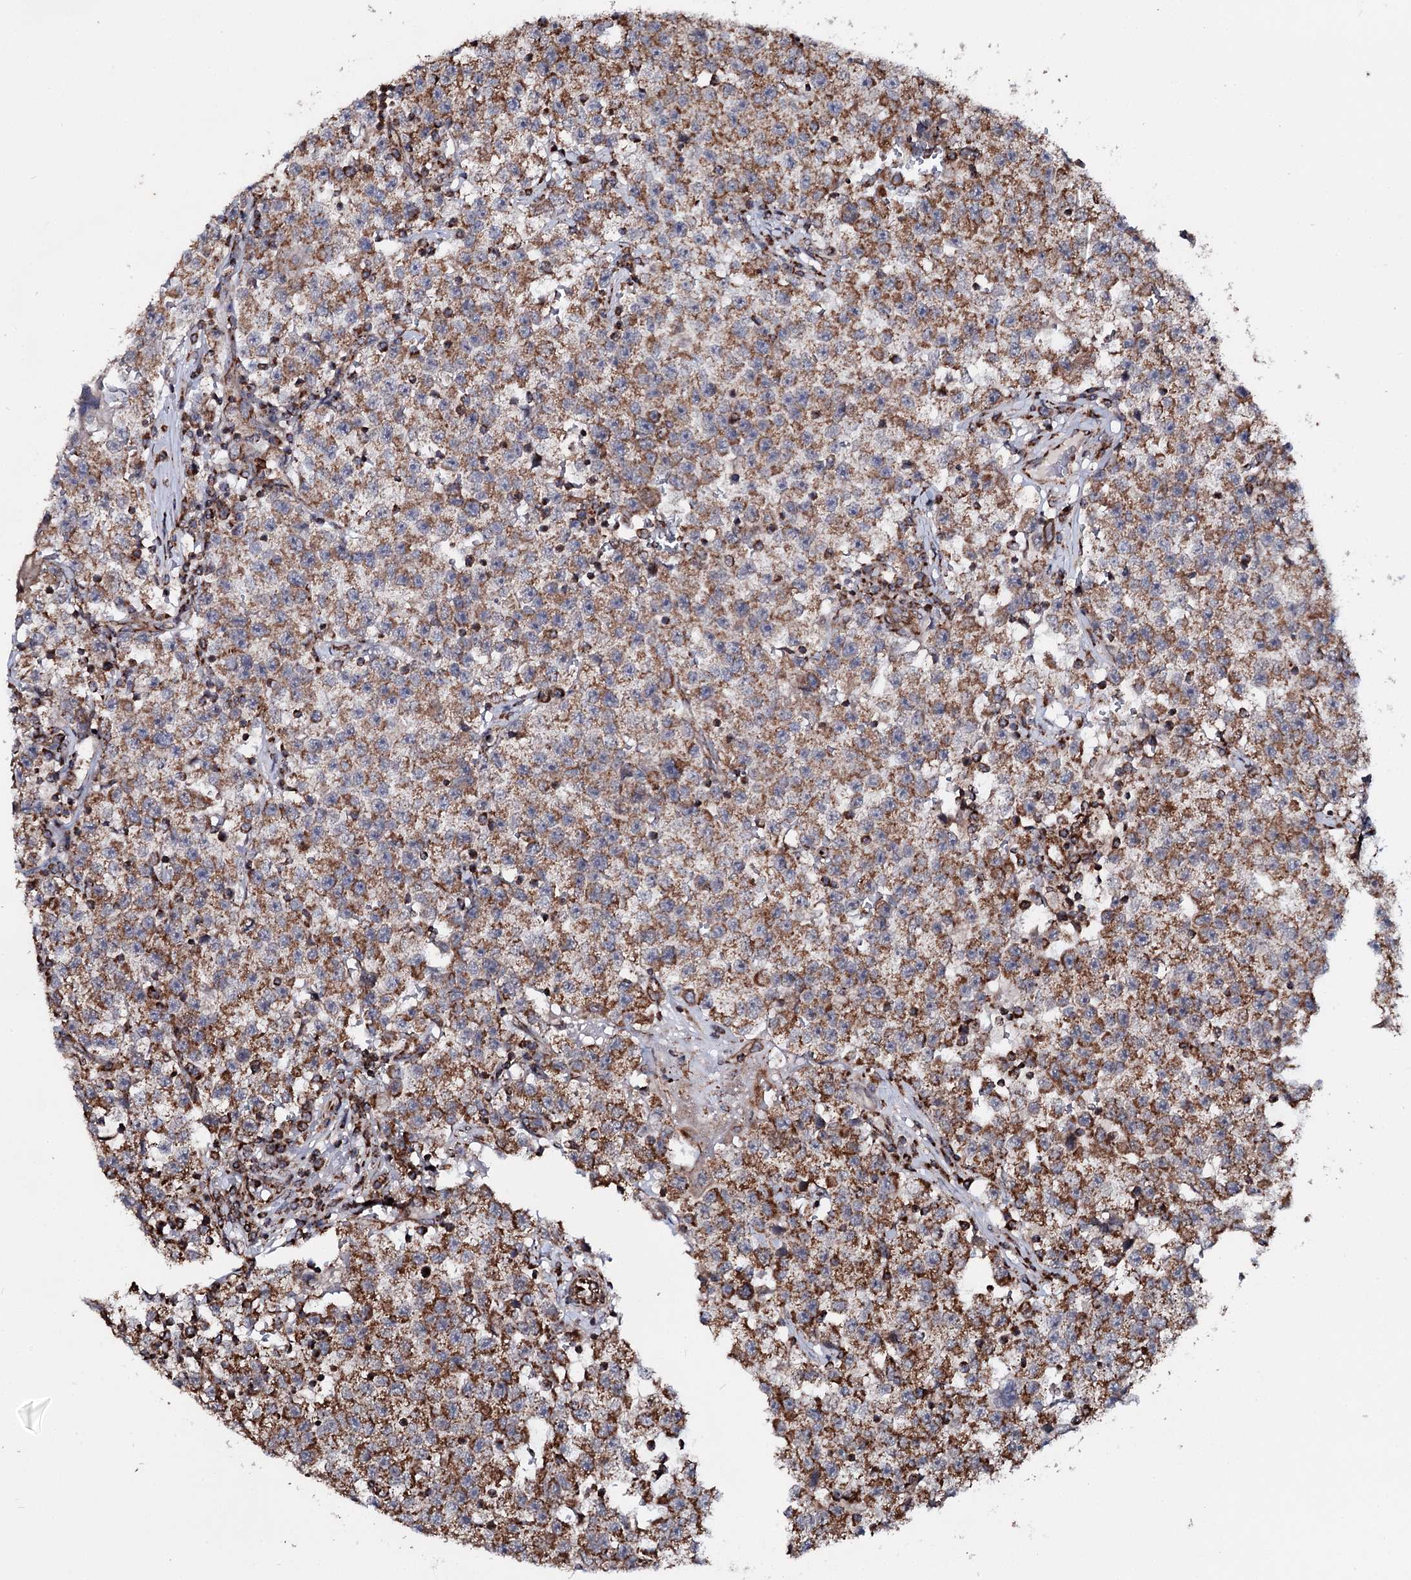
{"staining": {"intensity": "moderate", "quantity": ">75%", "location": "cytoplasmic/membranous"}, "tissue": "testis cancer", "cell_type": "Tumor cells", "image_type": "cancer", "snomed": [{"axis": "morphology", "description": "Seminoma, NOS"}, {"axis": "topography", "description": "Testis"}], "caption": "Approximately >75% of tumor cells in human testis seminoma display moderate cytoplasmic/membranous protein staining as visualized by brown immunohistochemical staining.", "gene": "FGFR1OP2", "patient": {"sex": "male", "age": 22}}